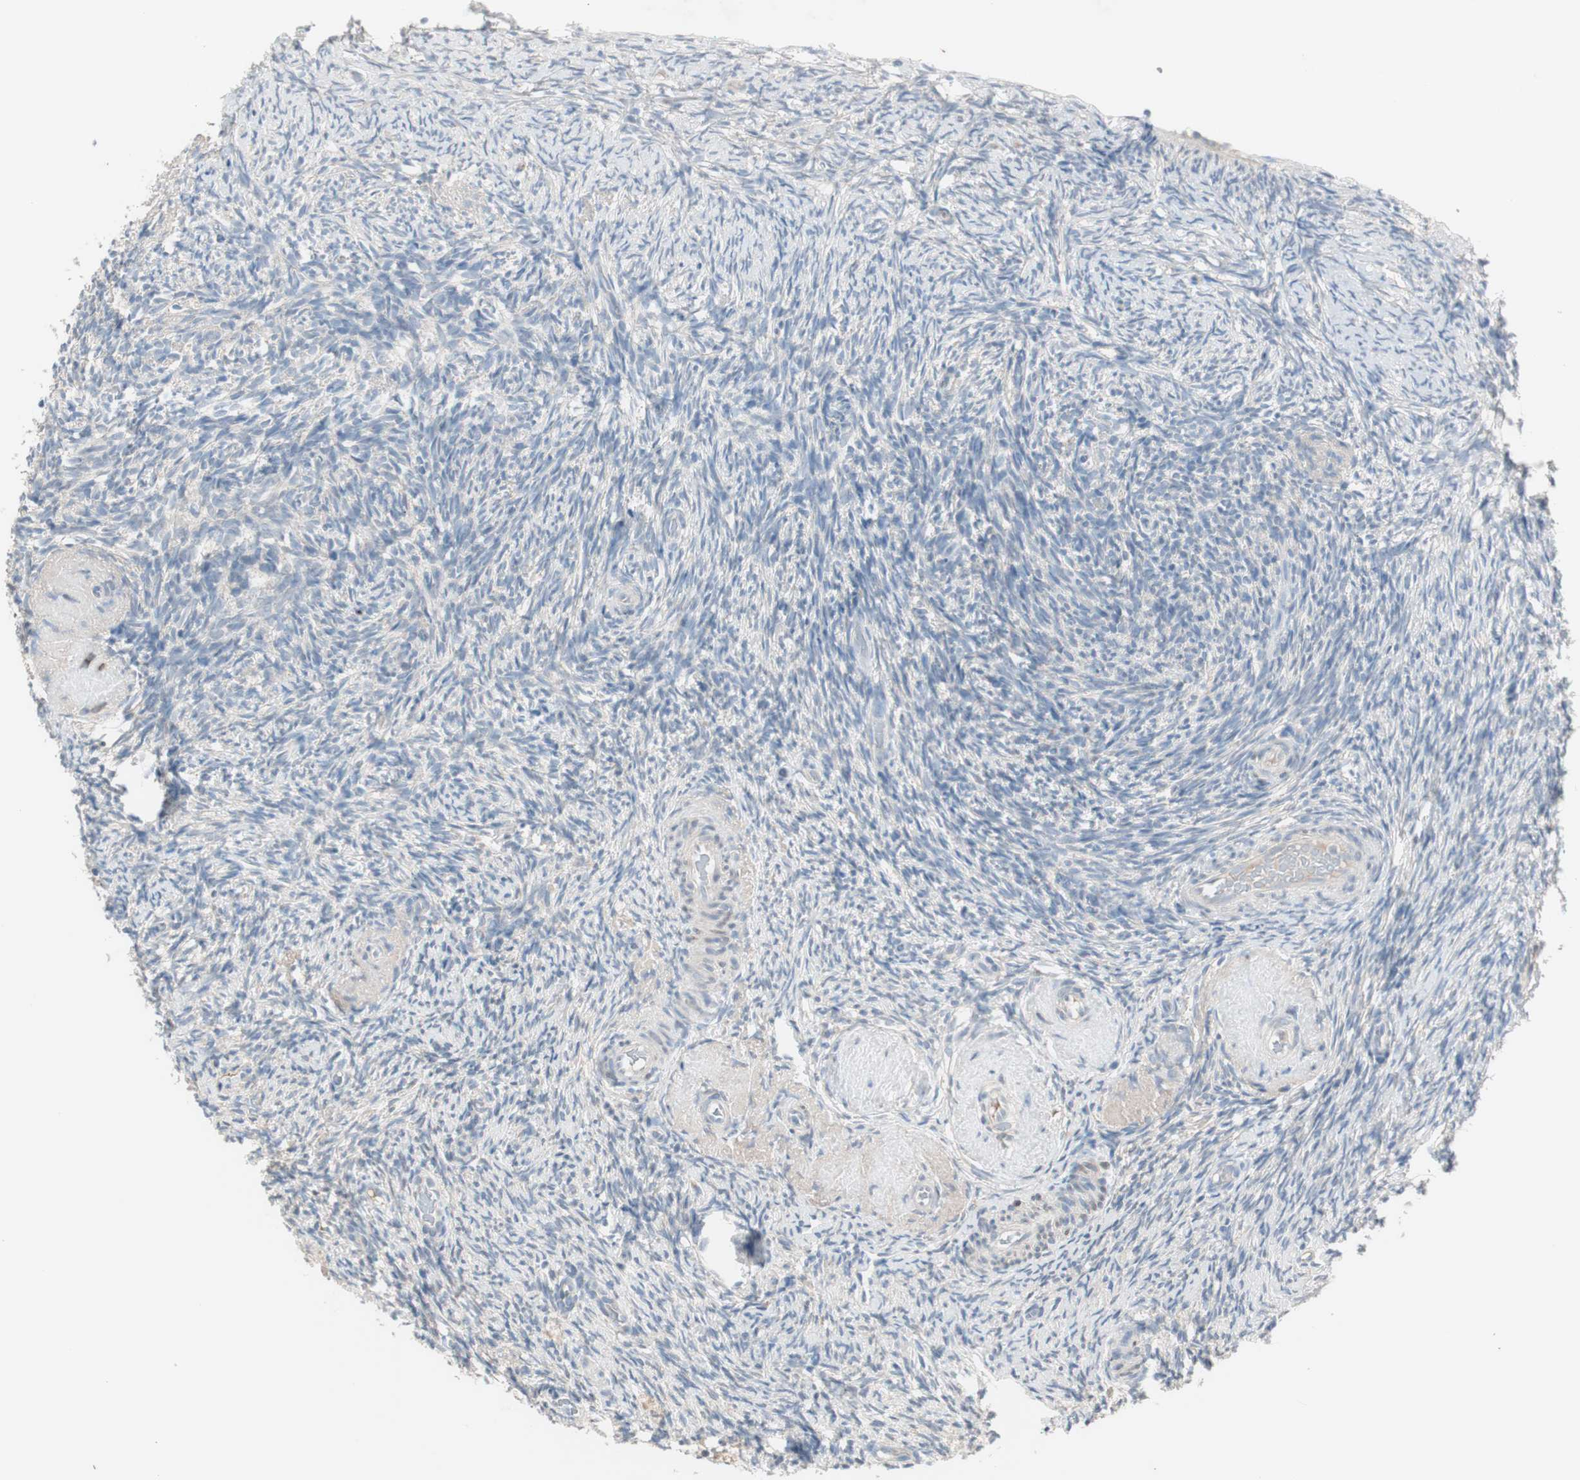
{"staining": {"intensity": "negative", "quantity": "none", "location": "none"}, "tissue": "ovary", "cell_type": "Ovarian stroma cells", "image_type": "normal", "snomed": [{"axis": "morphology", "description": "Normal tissue, NOS"}, {"axis": "topography", "description": "Ovary"}], "caption": "An immunohistochemistry (IHC) histopathology image of unremarkable ovary is shown. There is no staining in ovarian stroma cells of ovary. Brightfield microscopy of immunohistochemistry (IHC) stained with DAB (brown) and hematoxylin (blue), captured at high magnification.", "gene": "KHK", "patient": {"sex": "female", "age": 60}}